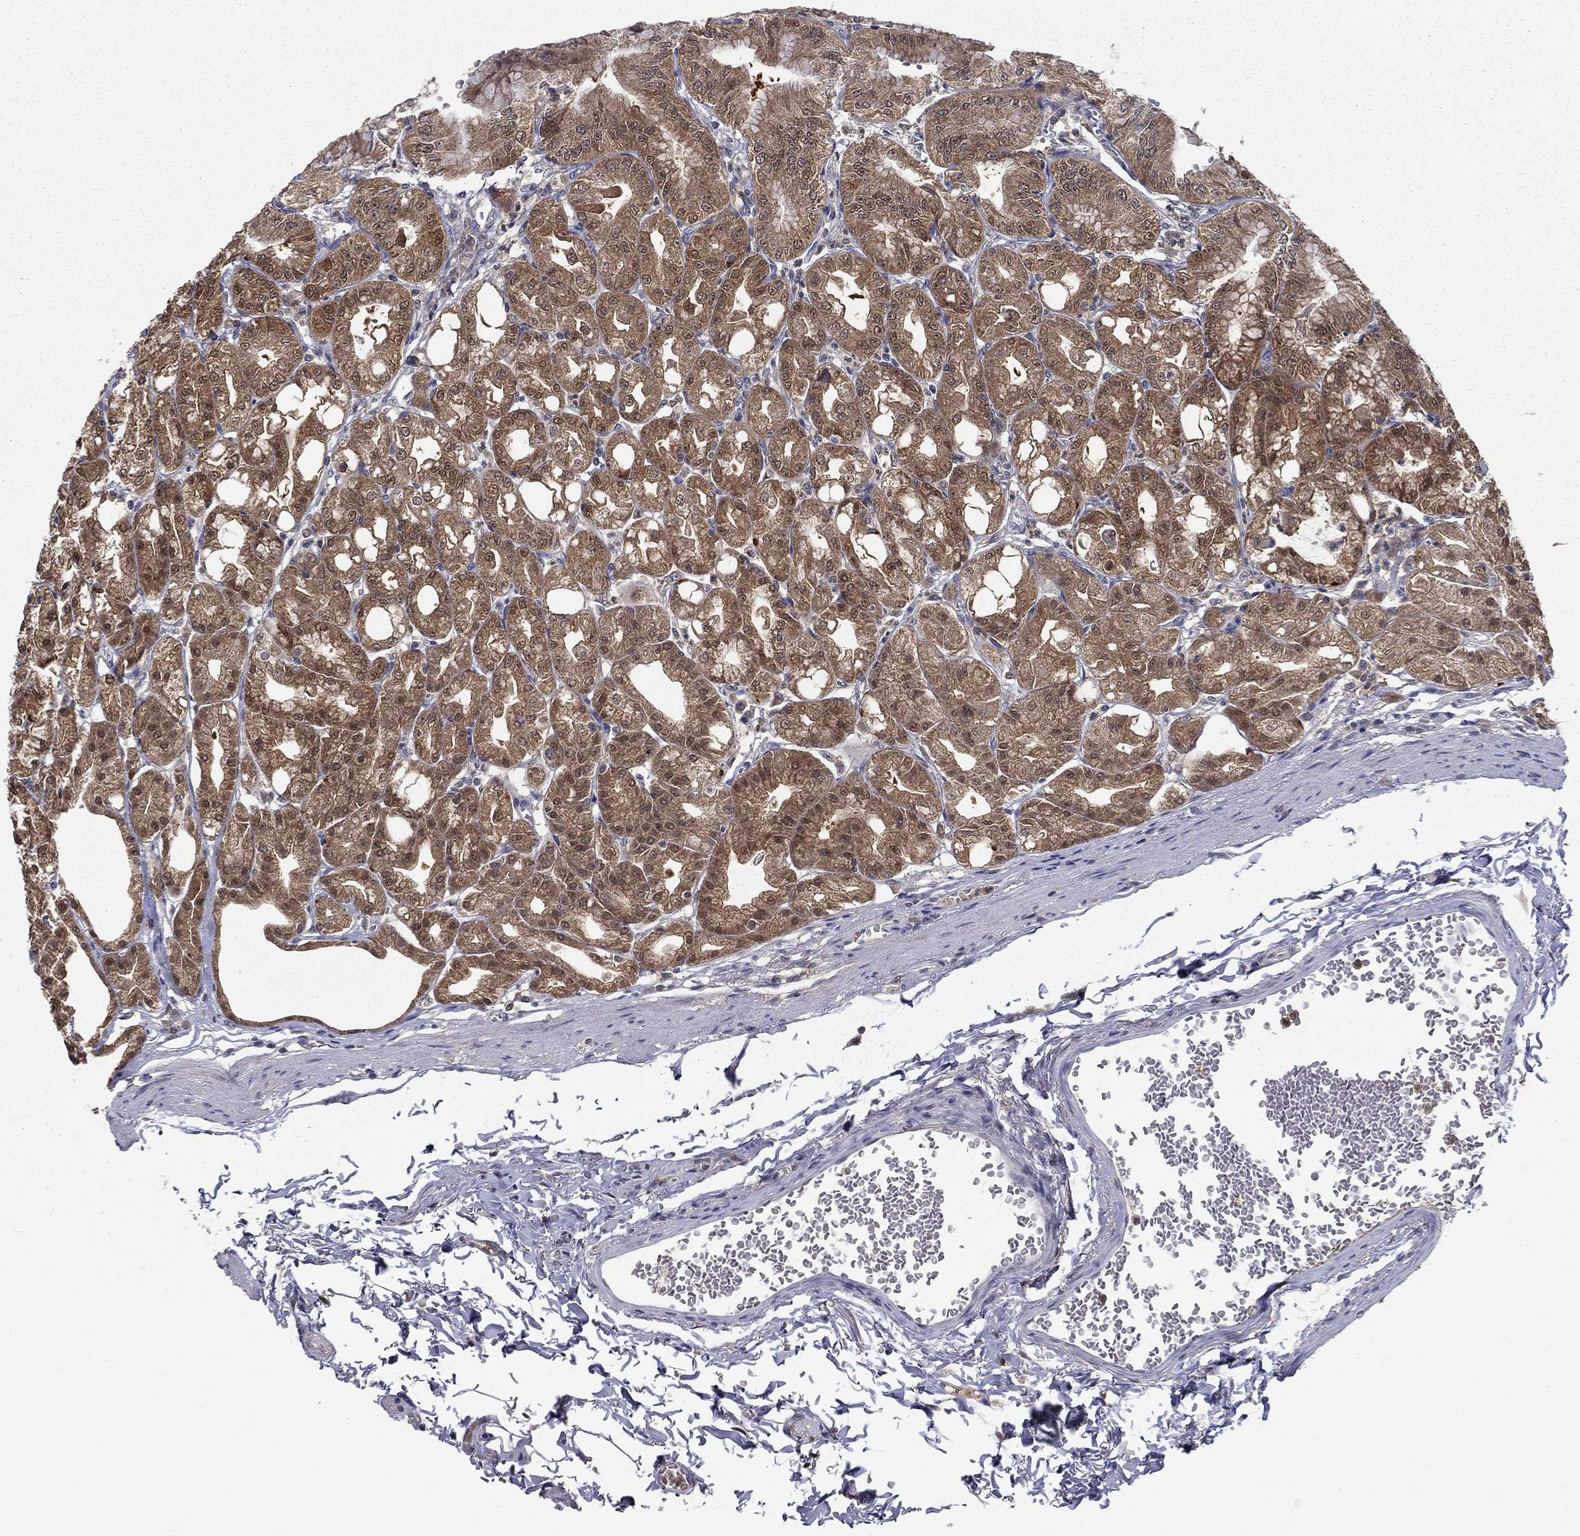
{"staining": {"intensity": "moderate", "quantity": ">75%", "location": "cytoplasmic/membranous,nuclear"}, "tissue": "stomach", "cell_type": "Glandular cells", "image_type": "normal", "snomed": [{"axis": "morphology", "description": "Normal tissue, NOS"}, {"axis": "topography", "description": "Stomach"}], "caption": "A brown stain labels moderate cytoplasmic/membranous,nuclear expression of a protein in glandular cells of unremarkable stomach. The protein of interest is shown in brown color, while the nuclei are stained blue.", "gene": "NIT2", "patient": {"sex": "male", "age": 71}}